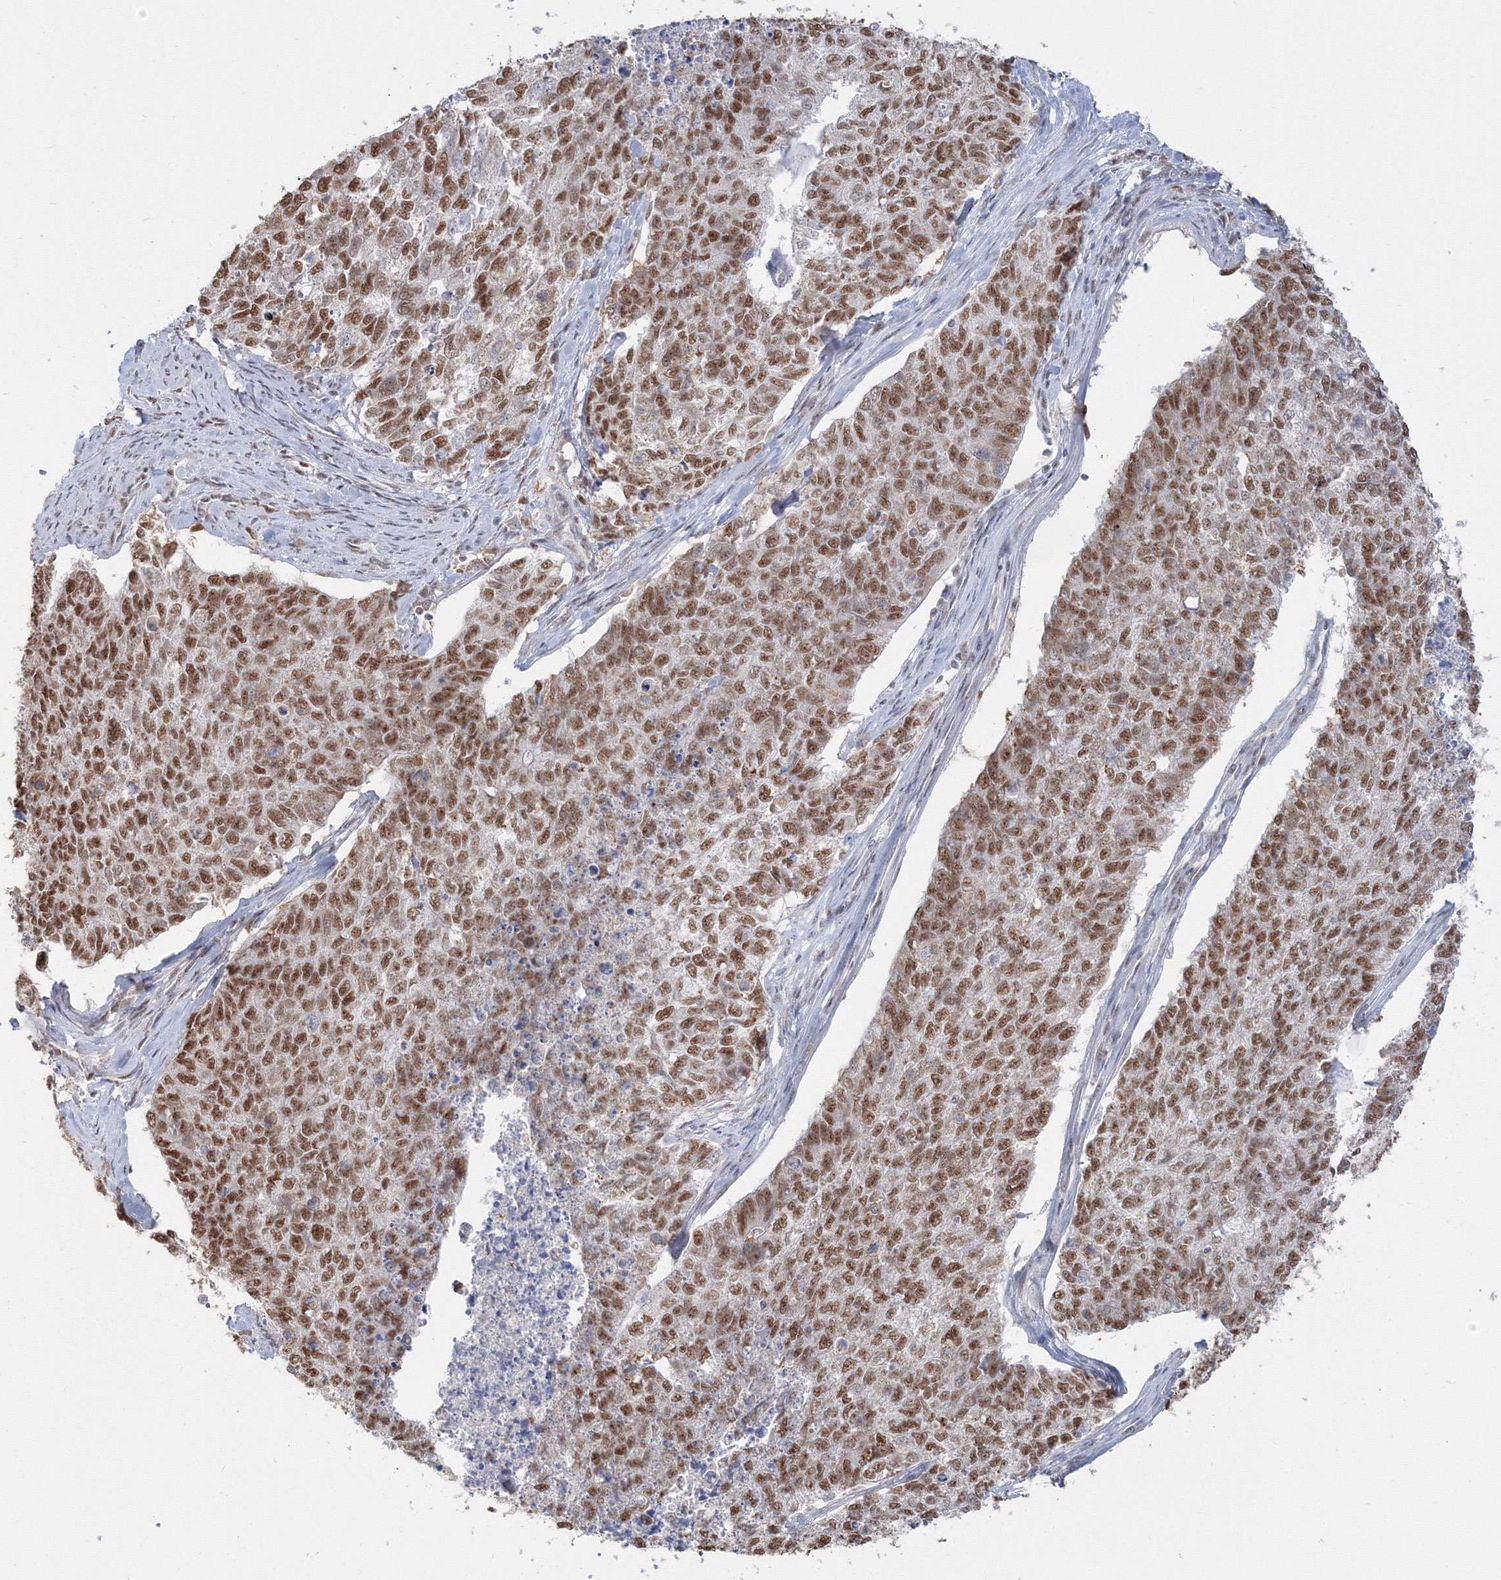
{"staining": {"intensity": "moderate", "quantity": ">75%", "location": "nuclear"}, "tissue": "cervical cancer", "cell_type": "Tumor cells", "image_type": "cancer", "snomed": [{"axis": "morphology", "description": "Squamous cell carcinoma, NOS"}, {"axis": "topography", "description": "Cervix"}], "caption": "This photomicrograph shows immunohistochemistry (IHC) staining of cervical cancer (squamous cell carcinoma), with medium moderate nuclear positivity in about >75% of tumor cells.", "gene": "PPP4R2", "patient": {"sex": "female", "age": 63}}